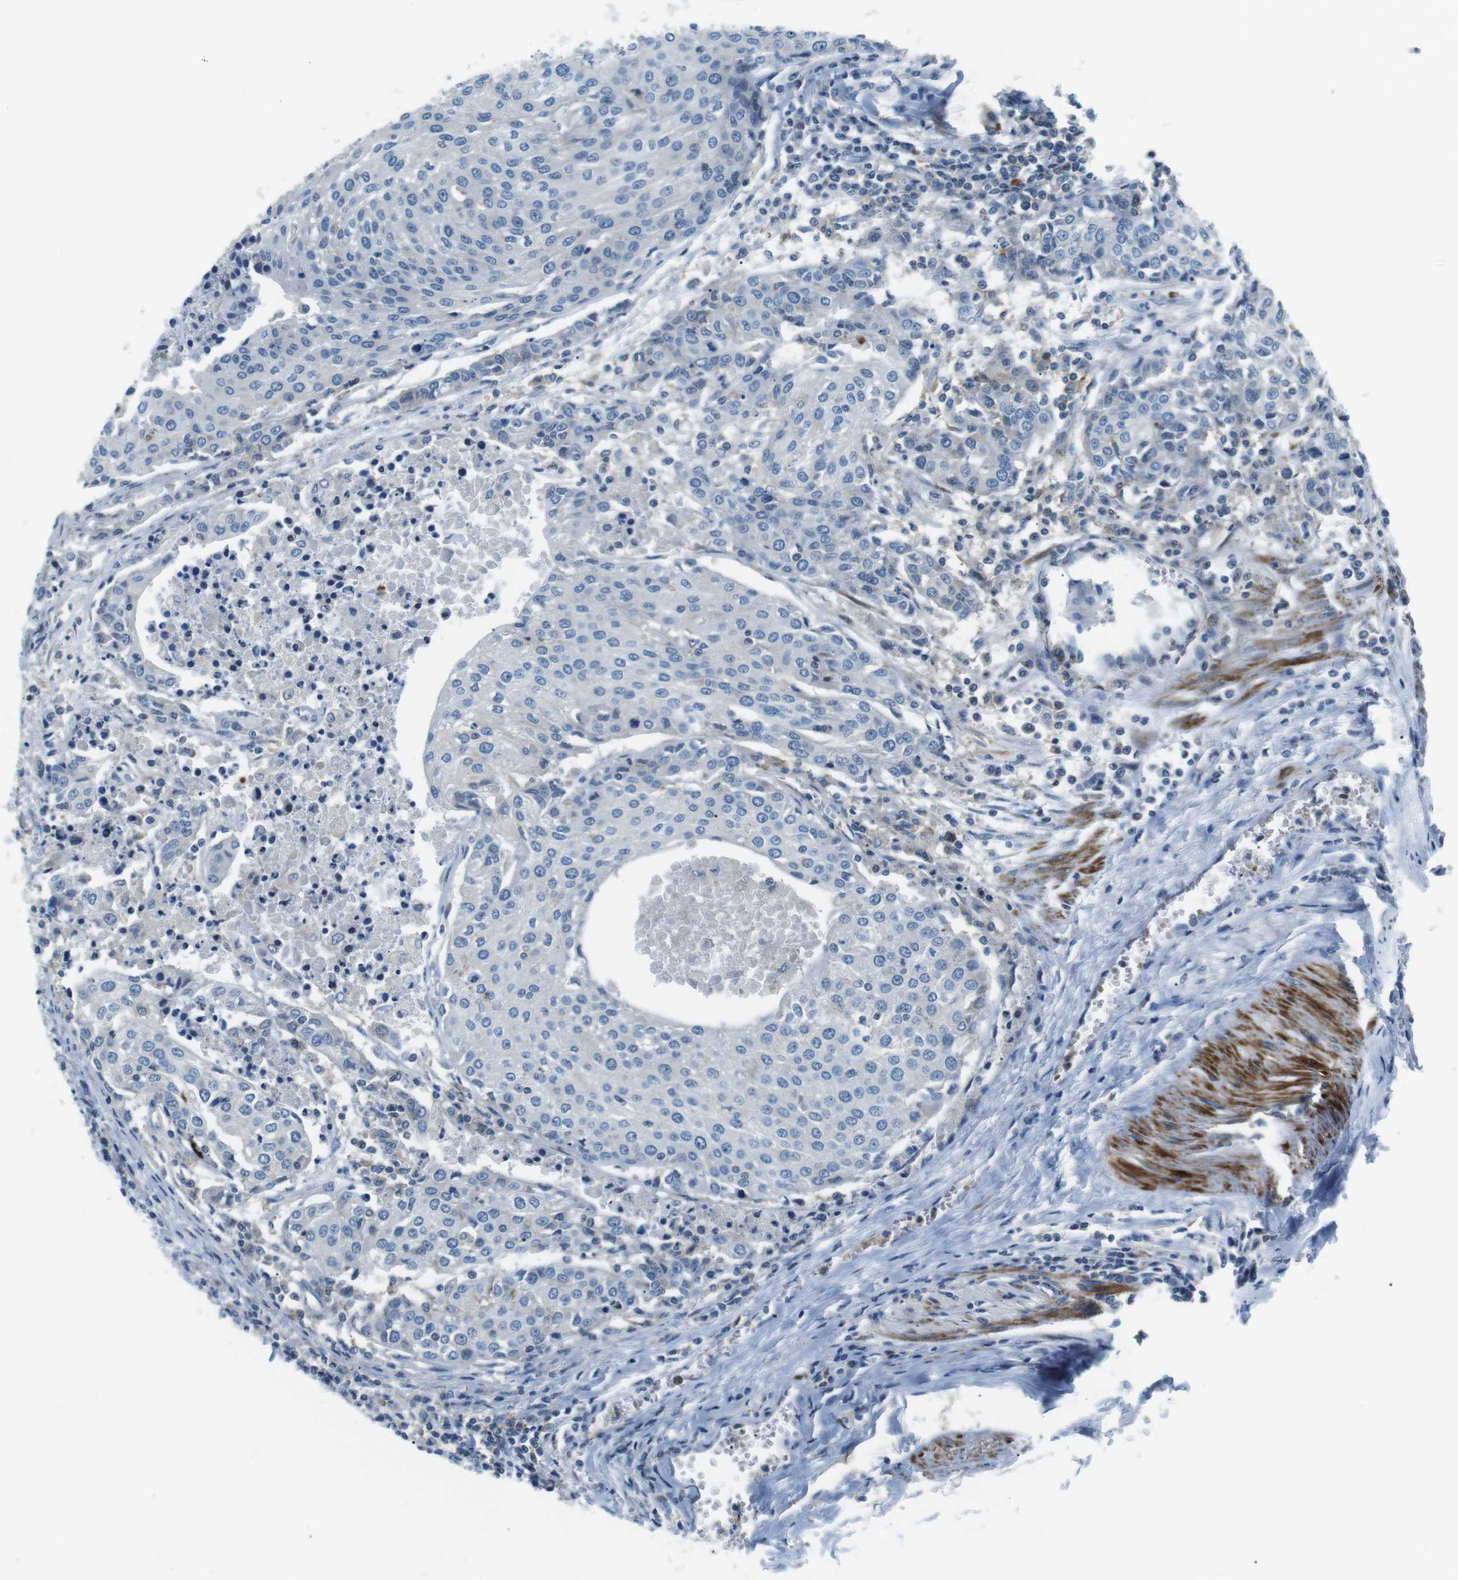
{"staining": {"intensity": "negative", "quantity": "none", "location": "none"}, "tissue": "urothelial cancer", "cell_type": "Tumor cells", "image_type": "cancer", "snomed": [{"axis": "morphology", "description": "Urothelial carcinoma, High grade"}, {"axis": "topography", "description": "Urinary bladder"}], "caption": "High power microscopy photomicrograph of an immunohistochemistry (IHC) photomicrograph of urothelial cancer, revealing no significant positivity in tumor cells.", "gene": "ARVCF", "patient": {"sex": "female", "age": 85}}